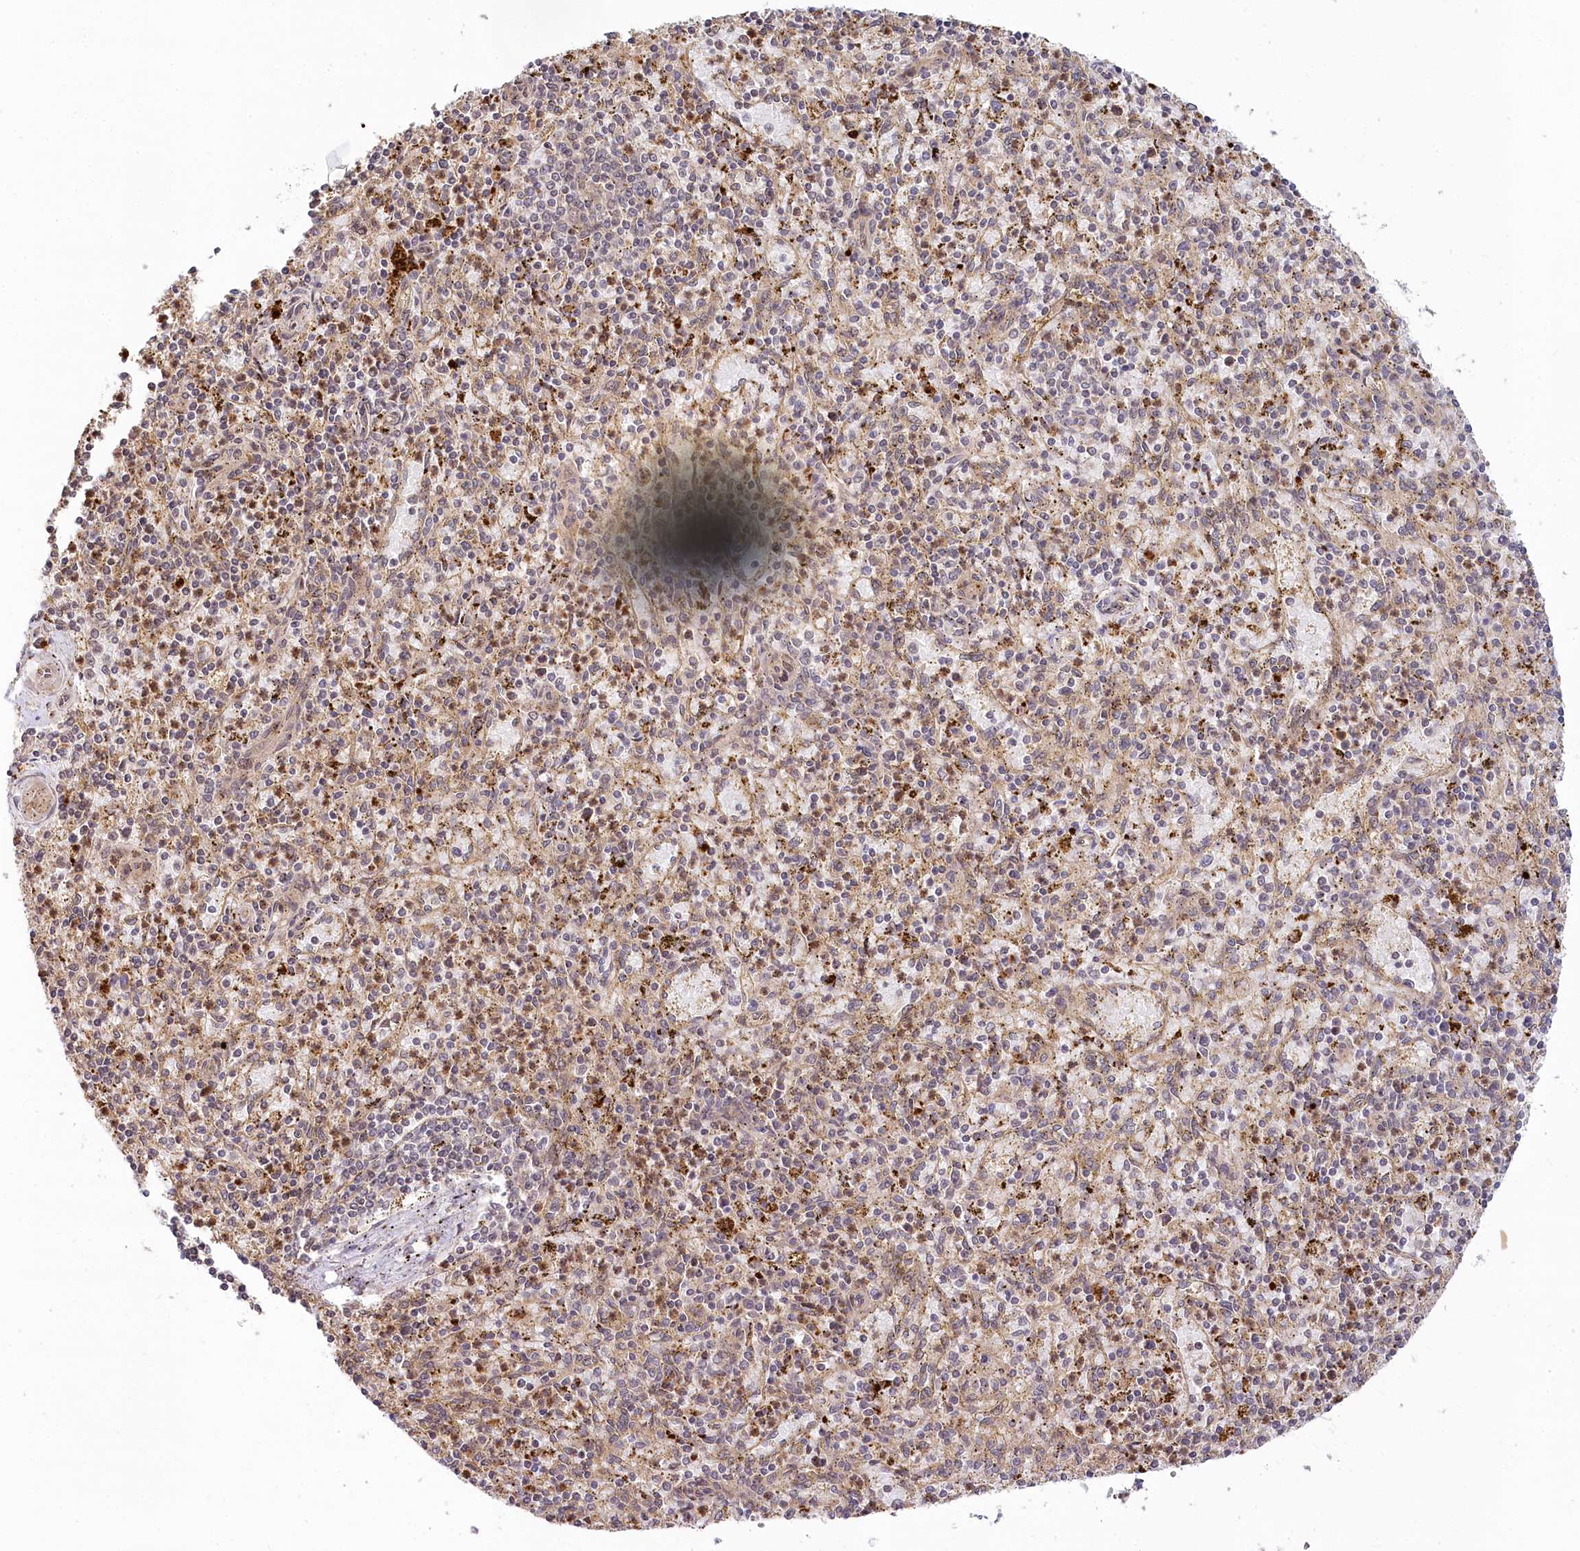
{"staining": {"intensity": "weak", "quantity": "<25%", "location": "cytoplasmic/membranous"}, "tissue": "spleen", "cell_type": "Cells in red pulp", "image_type": "normal", "snomed": [{"axis": "morphology", "description": "Normal tissue, NOS"}, {"axis": "topography", "description": "Spleen"}], "caption": "This is a image of immunohistochemistry (IHC) staining of normal spleen, which shows no expression in cells in red pulp. (Stains: DAB immunohistochemistry with hematoxylin counter stain, Microscopy: brightfield microscopy at high magnification).", "gene": "CEP70", "patient": {"sex": "male", "age": 72}}